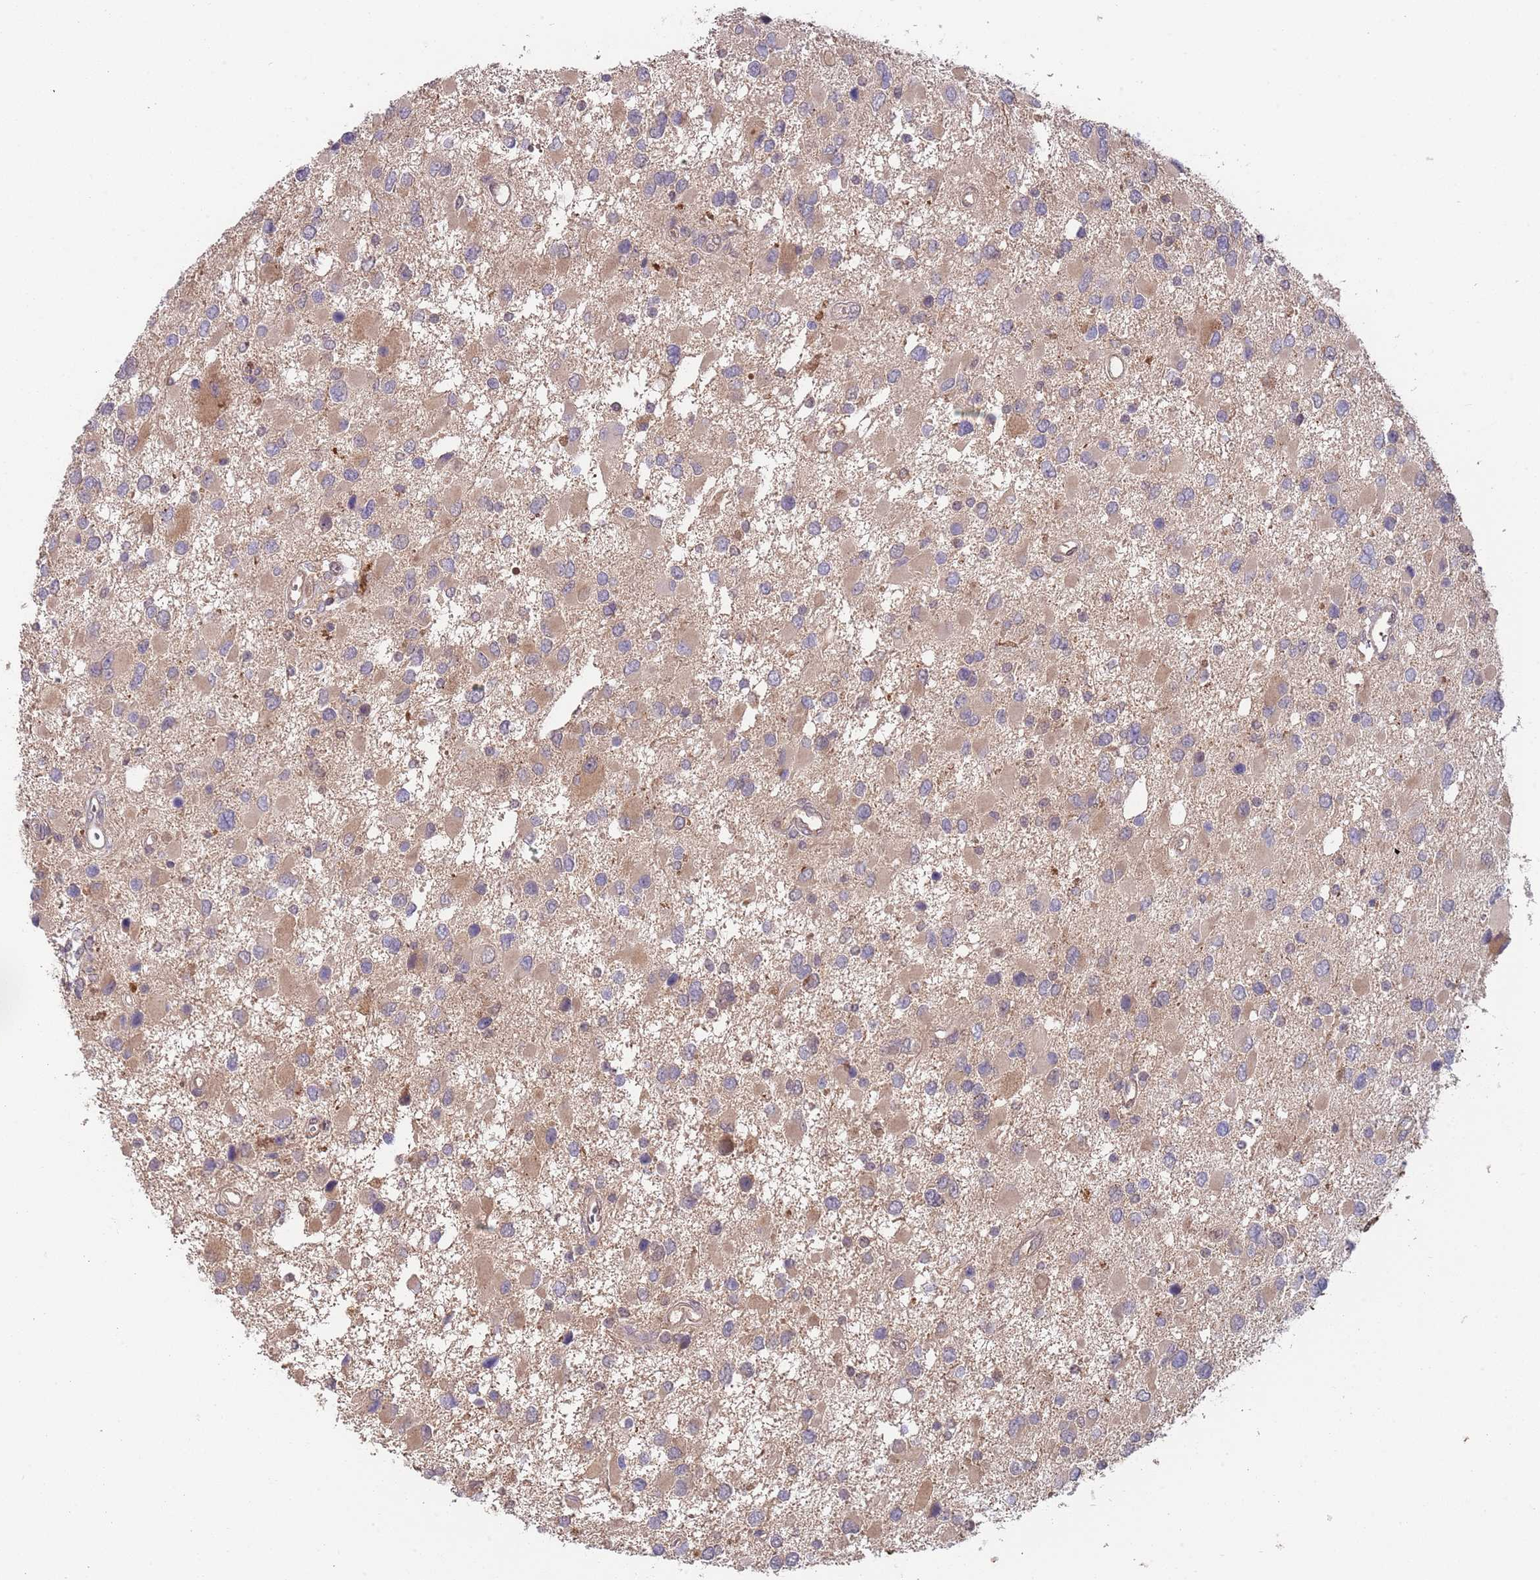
{"staining": {"intensity": "weak", "quantity": "25%-75%", "location": "cytoplasmic/membranous"}, "tissue": "glioma", "cell_type": "Tumor cells", "image_type": "cancer", "snomed": [{"axis": "morphology", "description": "Glioma, malignant, High grade"}, {"axis": "topography", "description": "Brain"}], "caption": "Protein analysis of high-grade glioma (malignant) tissue demonstrates weak cytoplasmic/membranous positivity in about 25%-75% of tumor cells.", "gene": "GSDMD", "patient": {"sex": "male", "age": 53}}